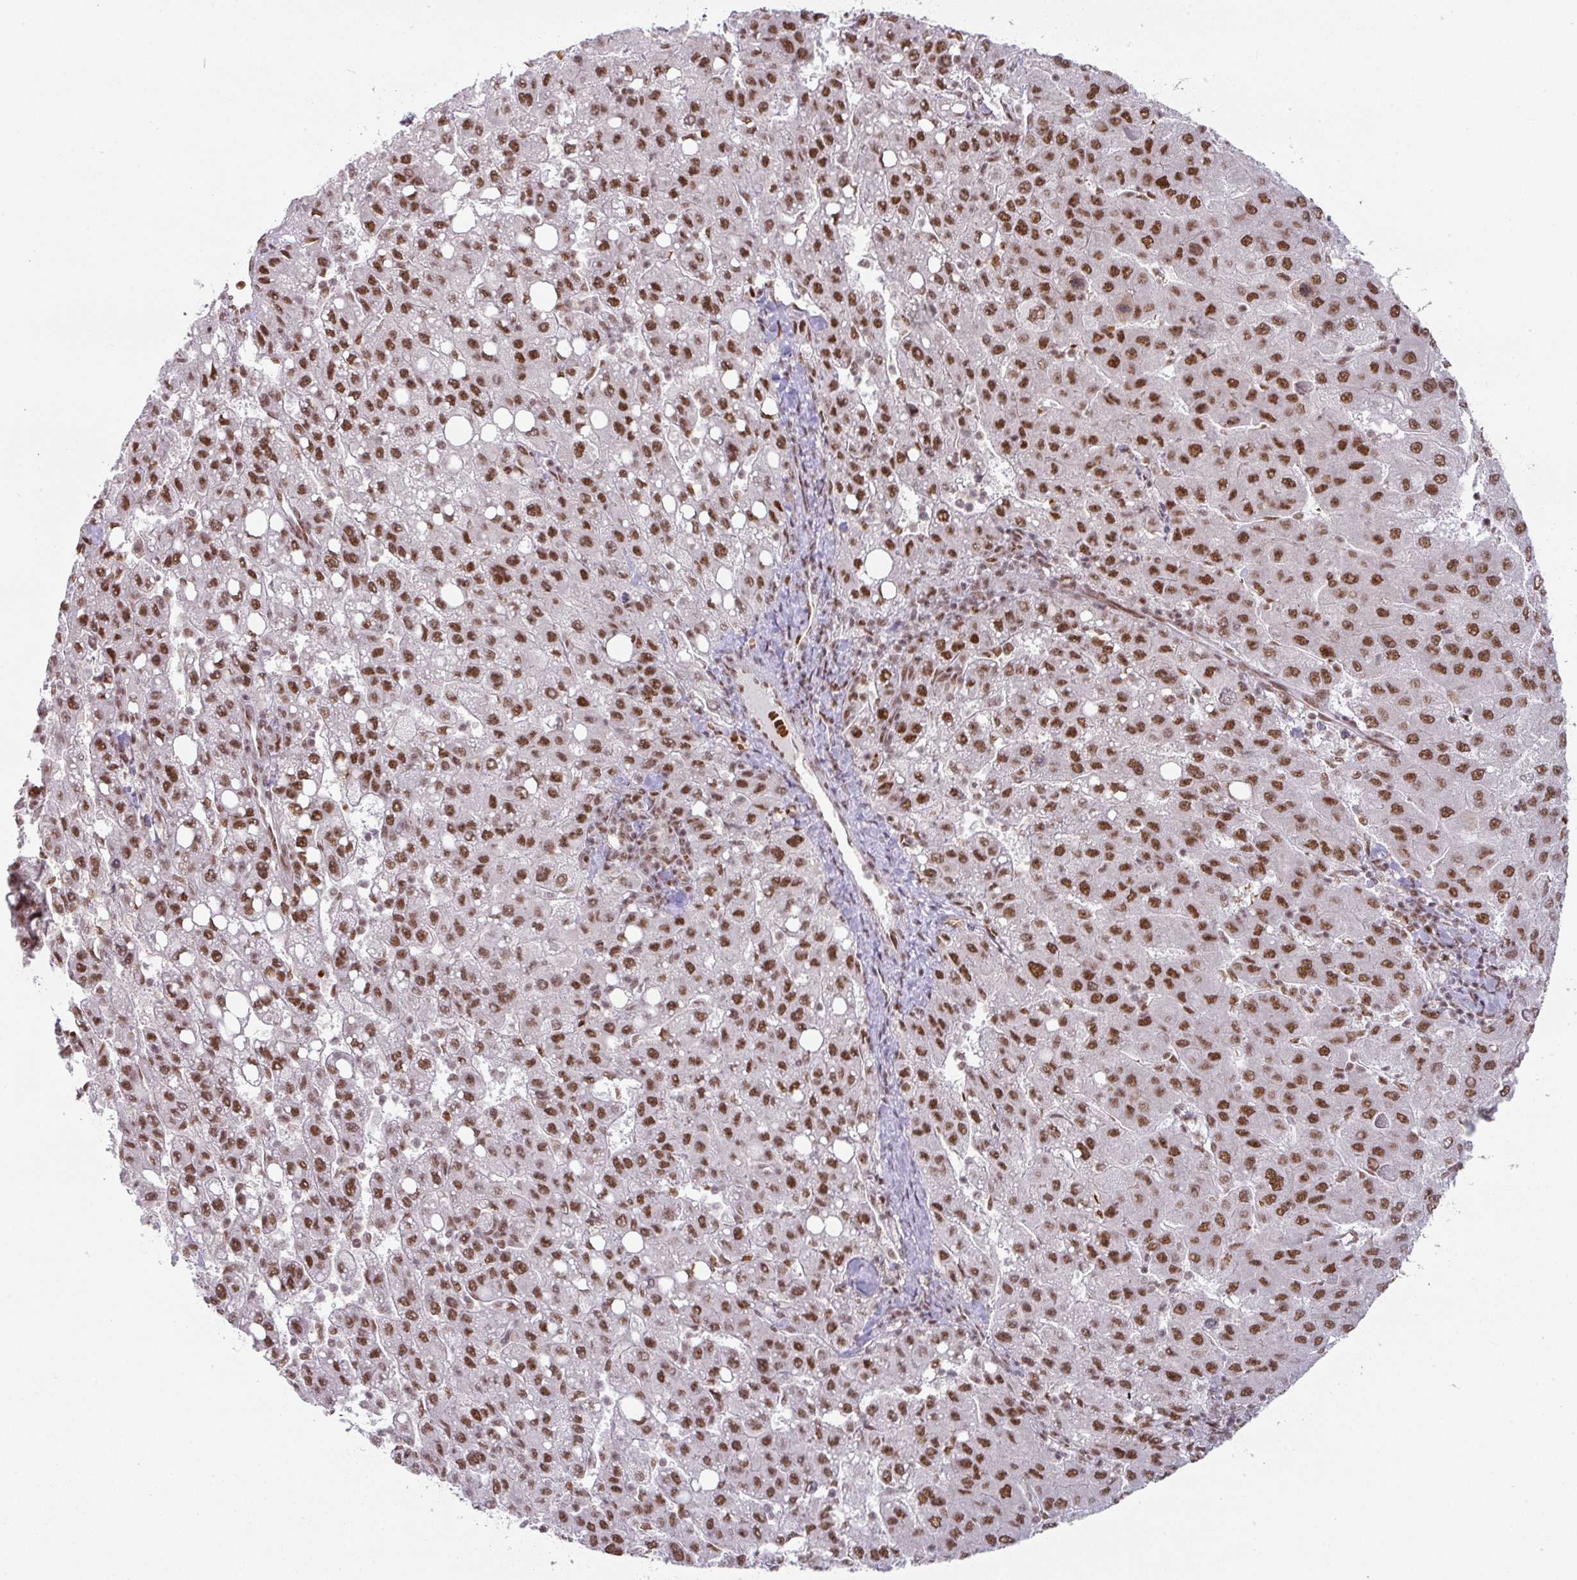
{"staining": {"intensity": "moderate", "quantity": ">75%", "location": "nuclear"}, "tissue": "liver cancer", "cell_type": "Tumor cells", "image_type": "cancer", "snomed": [{"axis": "morphology", "description": "Carcinoma, Hepatocellular, NOS"}, {"axis": "topography", "description": "Liver"}], "caption": "Protein staining of liver cancer tissue displays moderate nuclear staining in approximately >75% of tumor cells.", "gene": "NCOA5", "patient": {"sex": "female", "age": 82}}